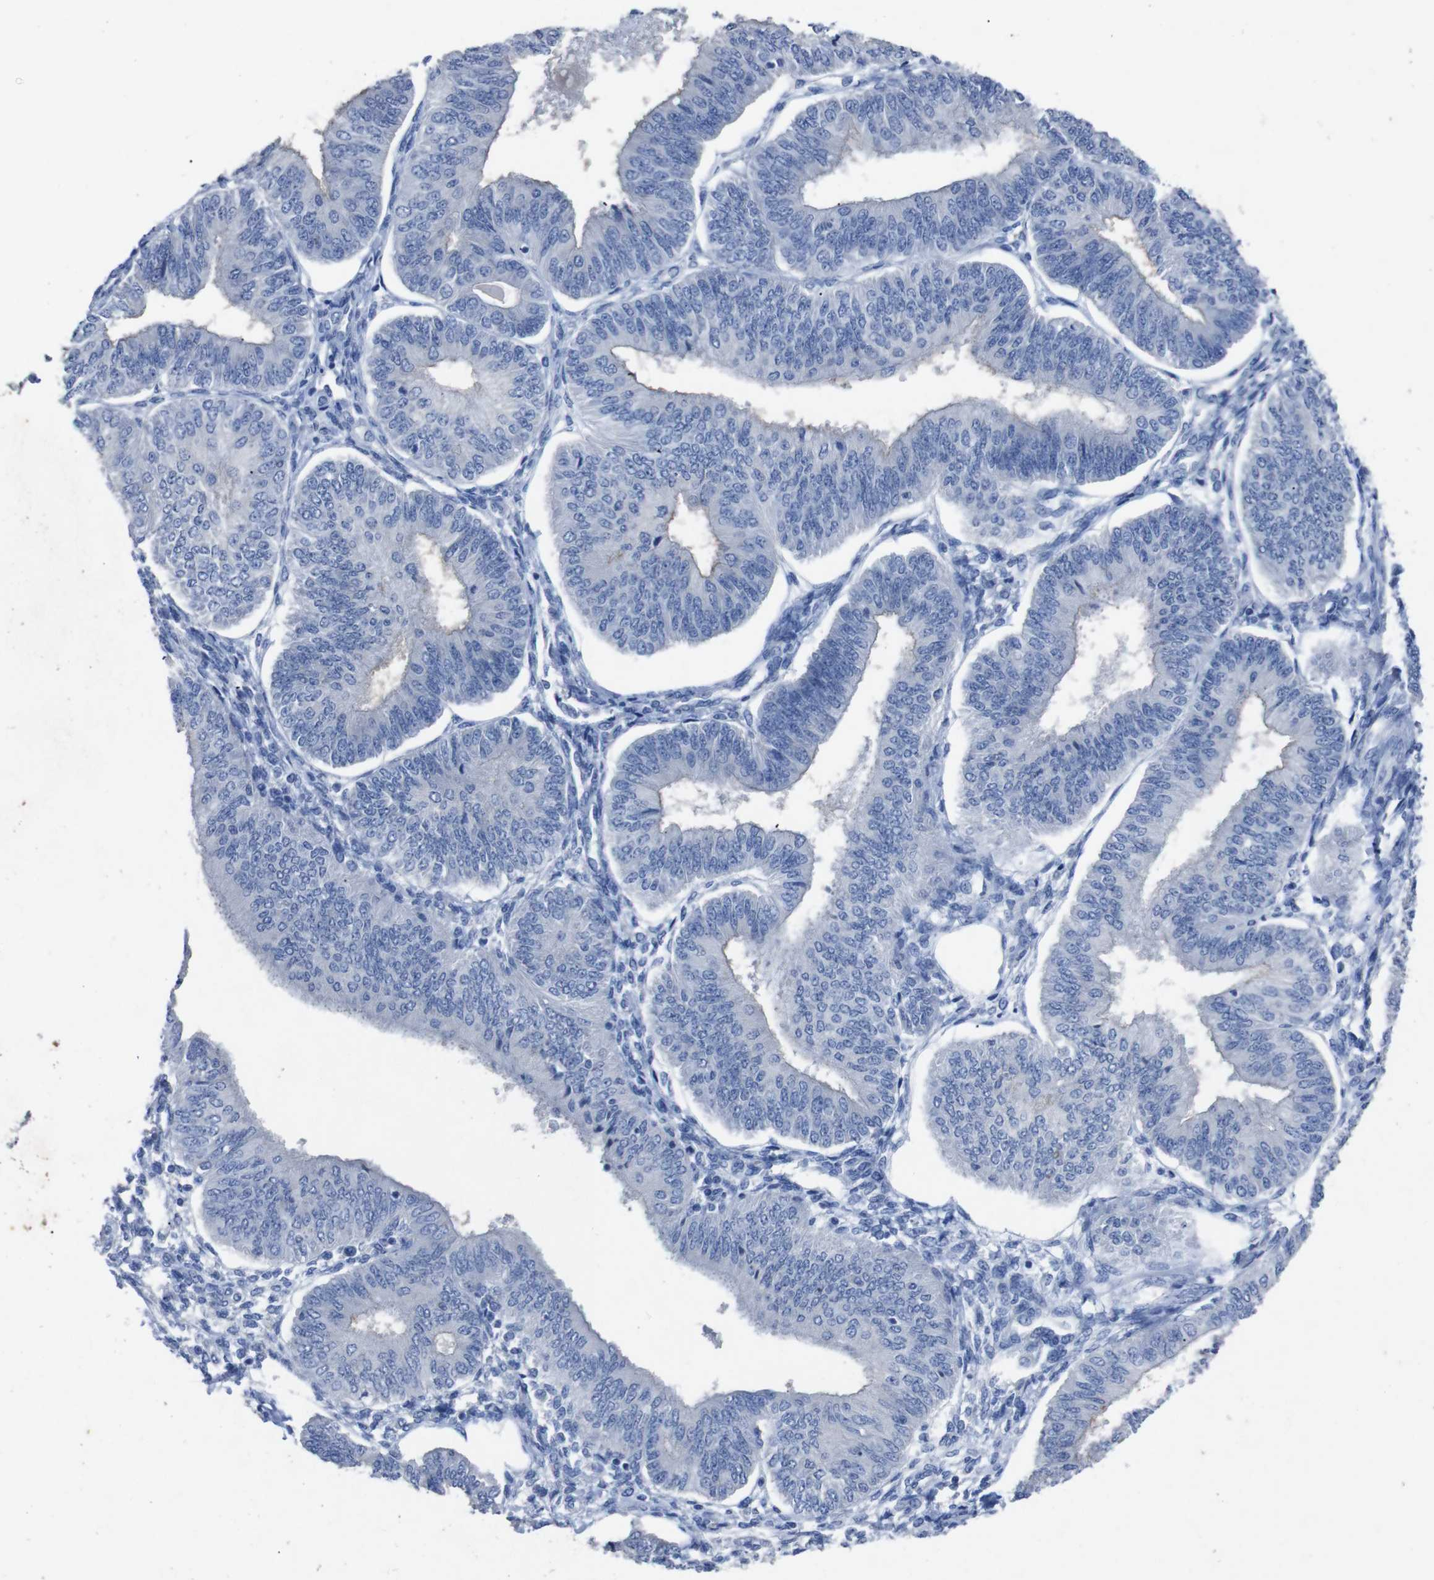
{"staining": {"intensity": "negative", "quantity": "none", "location": "none"}, "tissue": "endometrial cancer", "cell_type": "Tumor cells", "image_type": "cancer", "snomed": [{"axis": "morphology", "description": "Adenocarcinoma, NOS"}, {"axis": "topography", "description": "Endometrium"}], "caption": "Immunohistochemical staining of human endometrial adenocarcinoma demonstrates no significant expression in tumor cells.", "gene": "GJB2", "patient": {"sex": "female", "age": 58}}